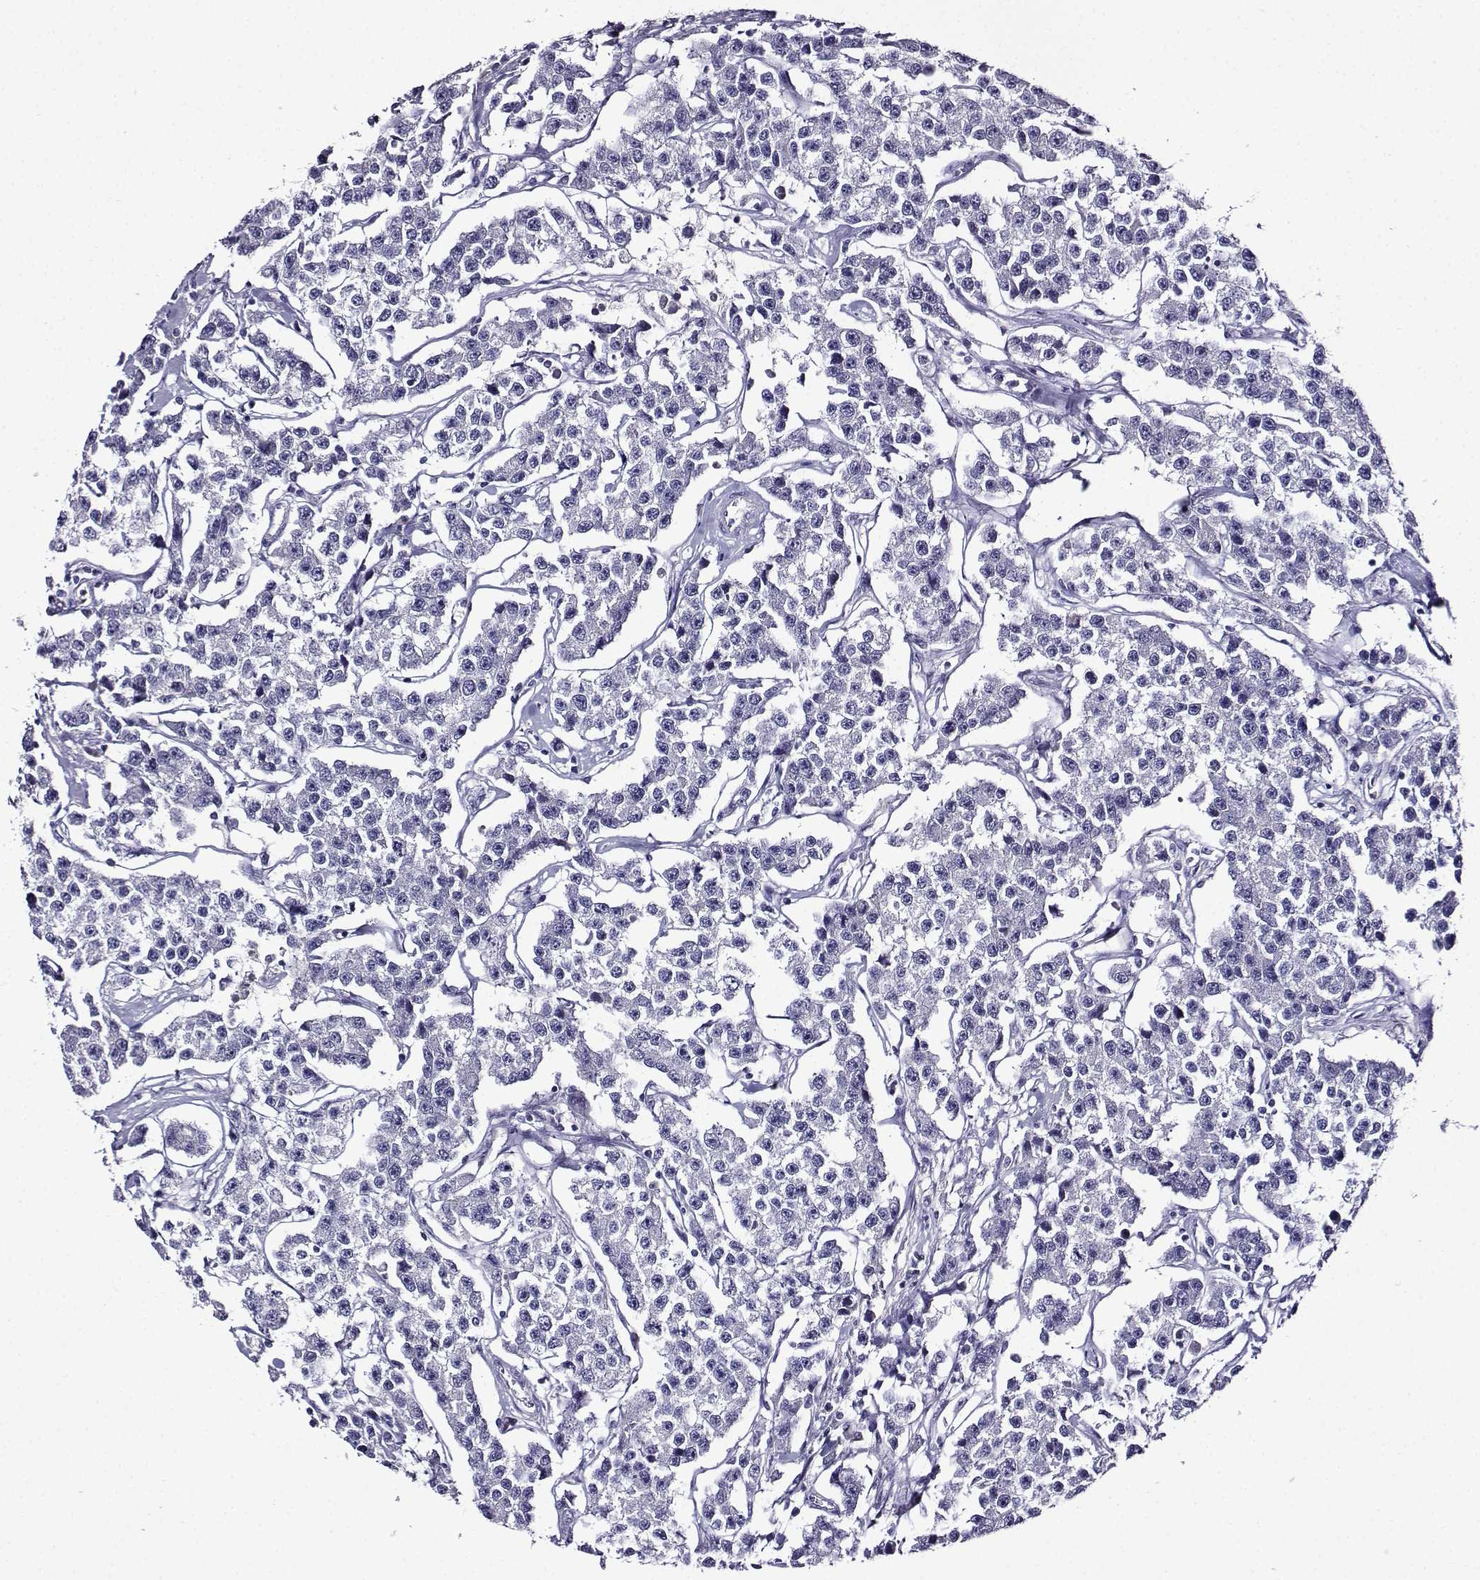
{"staining": {"intensity": "negative", "quantity": "none", "location": "none"}, "tissue": "testis cancer", "cell_type": "Tumor cells", "image_type": "cancer", "snomed": [{"axis": "morphology", "description": "Seminoma, NOS"}, {"axis": "topography", "description": "Testis"}], "caption": "High magnification brightfield microscopy of testis cancer stained with DAB (brown) and counterstained with hematoxylin (blue): tumor cells show no significant expression. The staining was performed using DAB (3,3'-diaminobenzidine) to visualize the protein expression in brown, while the nuclei were stained in blue with hematoxylin (Magnification: 20x).", "gene": "TMEM266", "patient": {"sex": "male", "age": 59}}